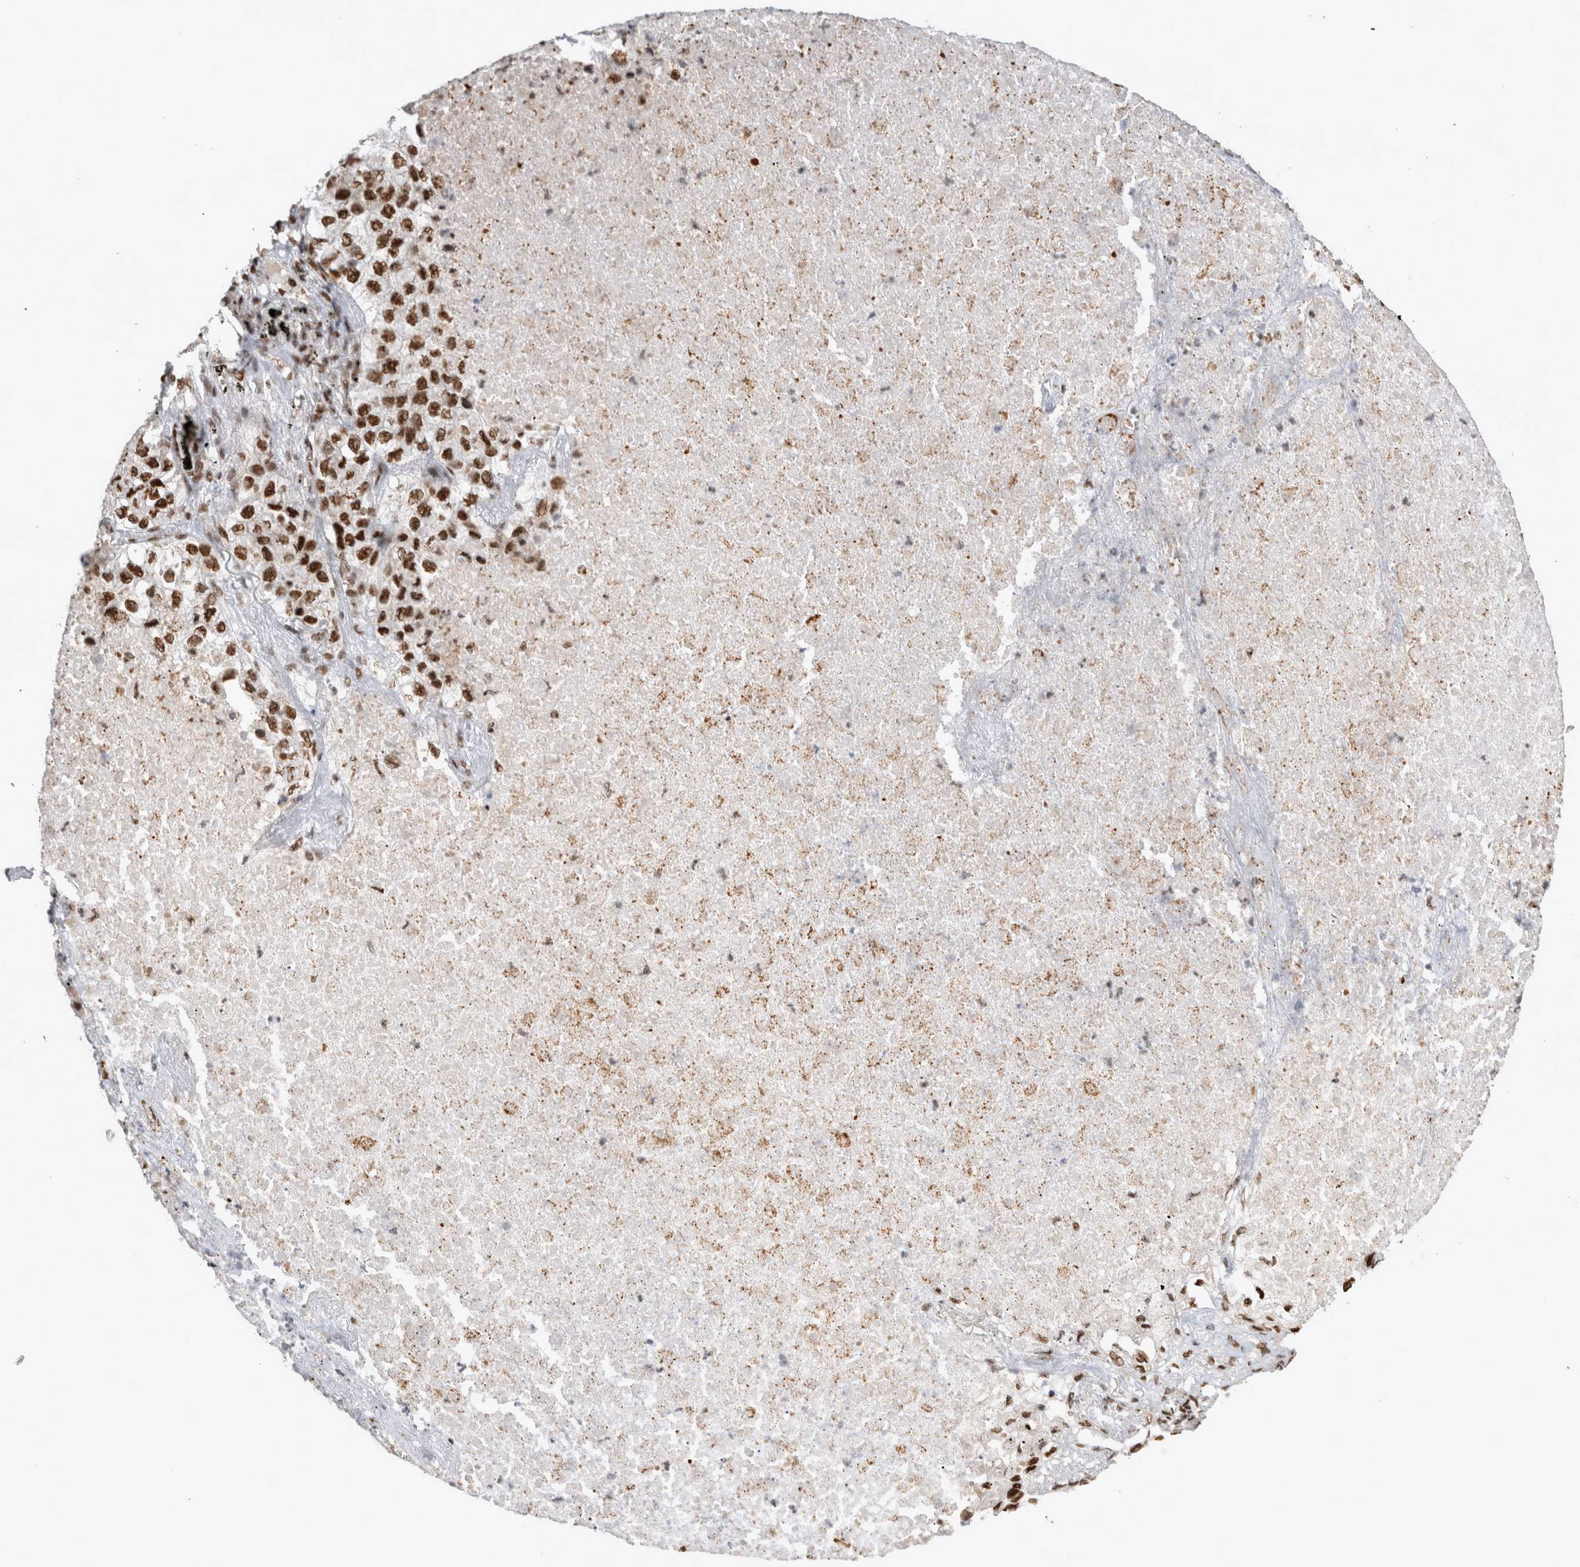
{"staining": {"intensity": "strong", "quantity": ">75%", "location": "nuclear"}, "tissue": "lung cancer", "cell_type": "Tumor cells", "image_type": "cancer", "snomed": [{"axis": "morphology", "description": "Adenocarcinoma, NOS"}, {"axis": "topography", "description": "Lung"}], "caption": "Protein expression analysis of lung cancer (adenocarcinoma) demonstrates strong nuclear expression in about >75% of tumor cells.", "gene": "EYA2", "patient": {"sex": "male", "age": 63}}